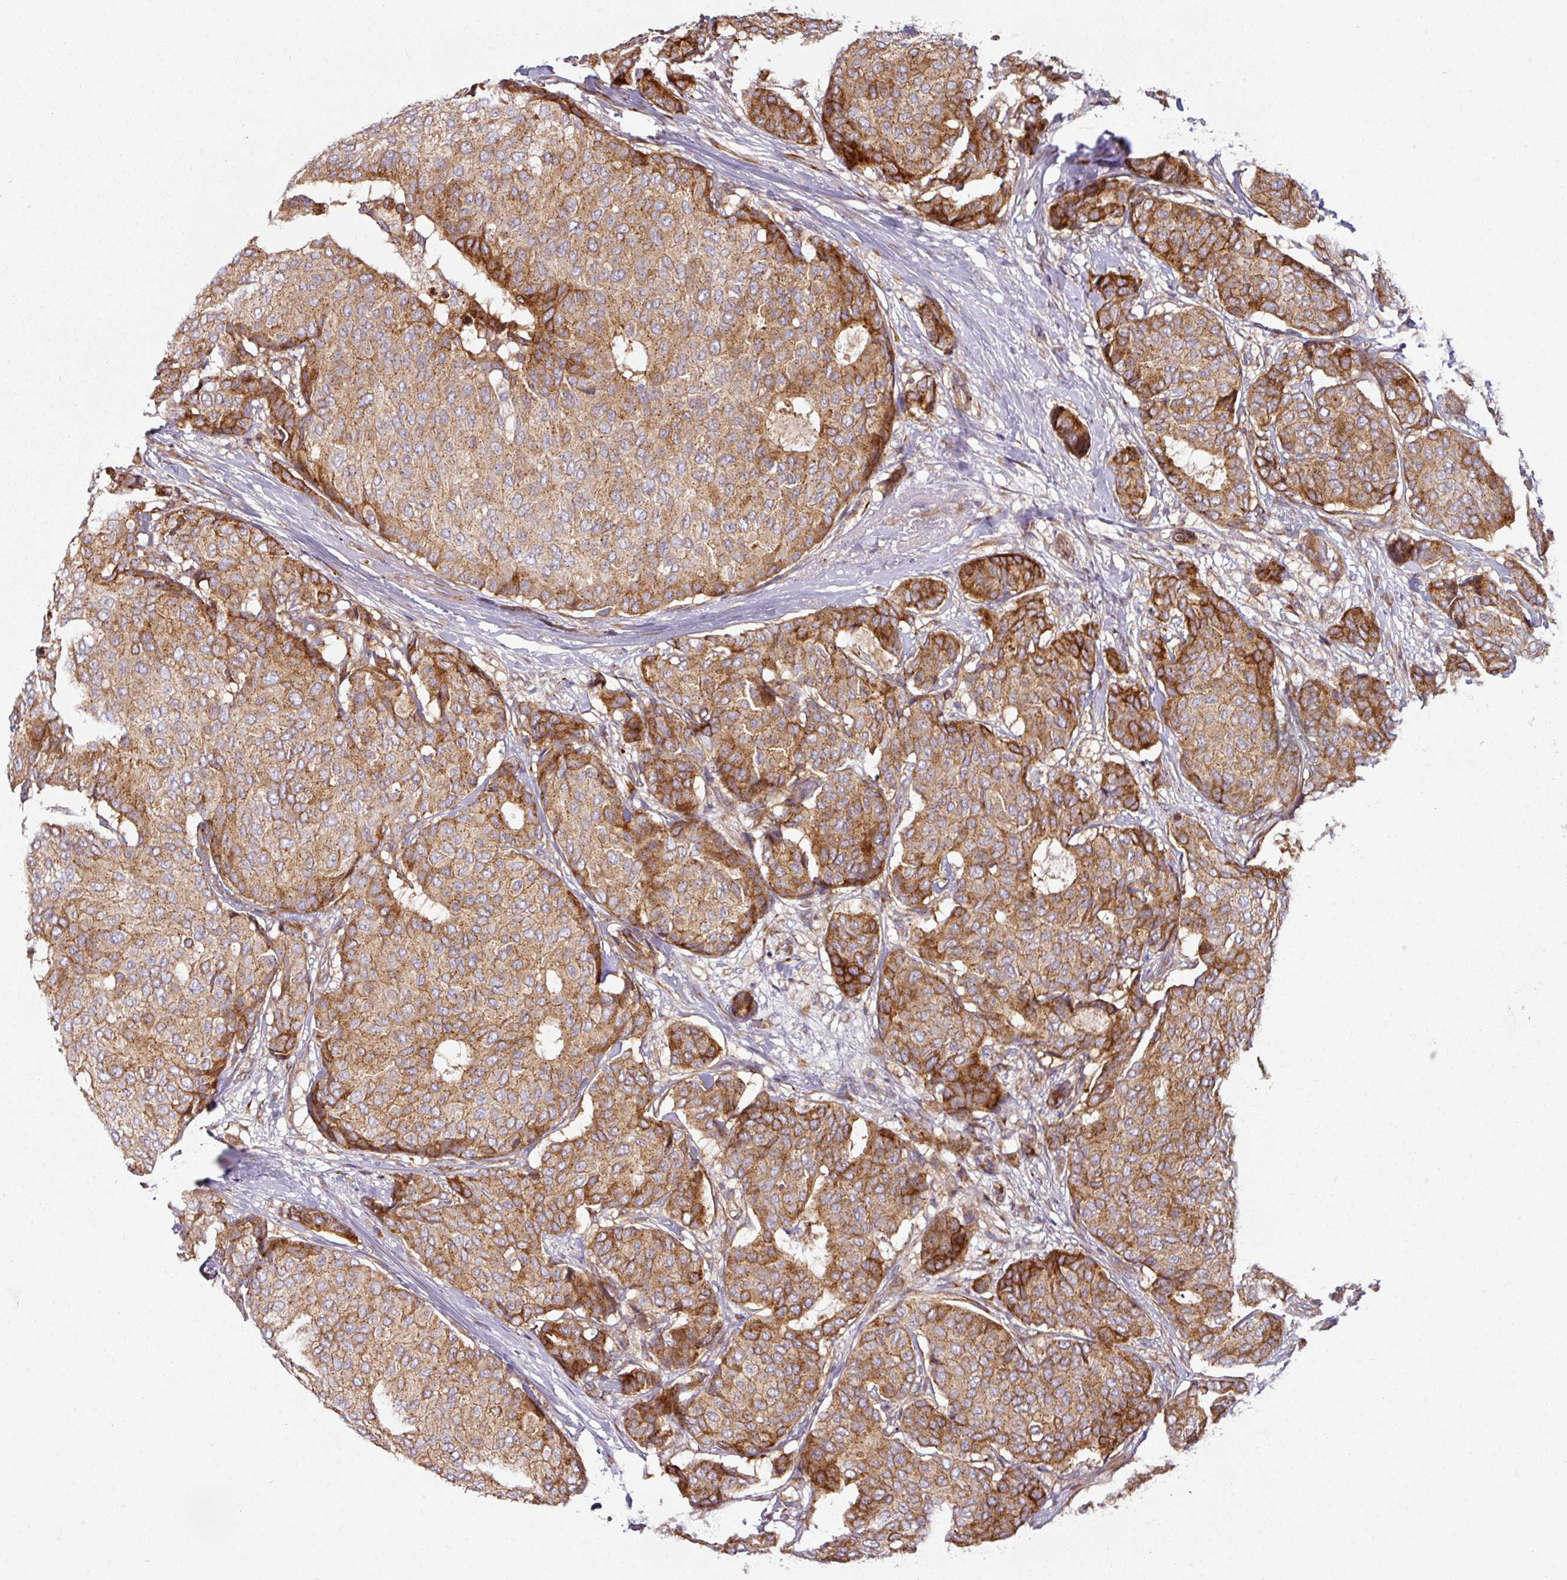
{"staining": {"intensity": "strong", "quantity": "25%-75%", "location": "cytoplasmic/membranous"}, "tissue": "breast cancer", "cell_type": "Tumor cells", "image_type": "cancer", "snomed": [{"axis": "morphology", "description": "Duct carcinoma"}, {"axis": "topography", "description": "Breast"}], "caption": "A photomicrograph showing strong cytoplasmic/membranous positivity in approximately 25%-75% of tumor cells in invasive ductal carcinoma (breast), as visualized by brown immunohistochemical staining.", "gene": "CASP2", "patient": {"sex": "female", "age": 75}}